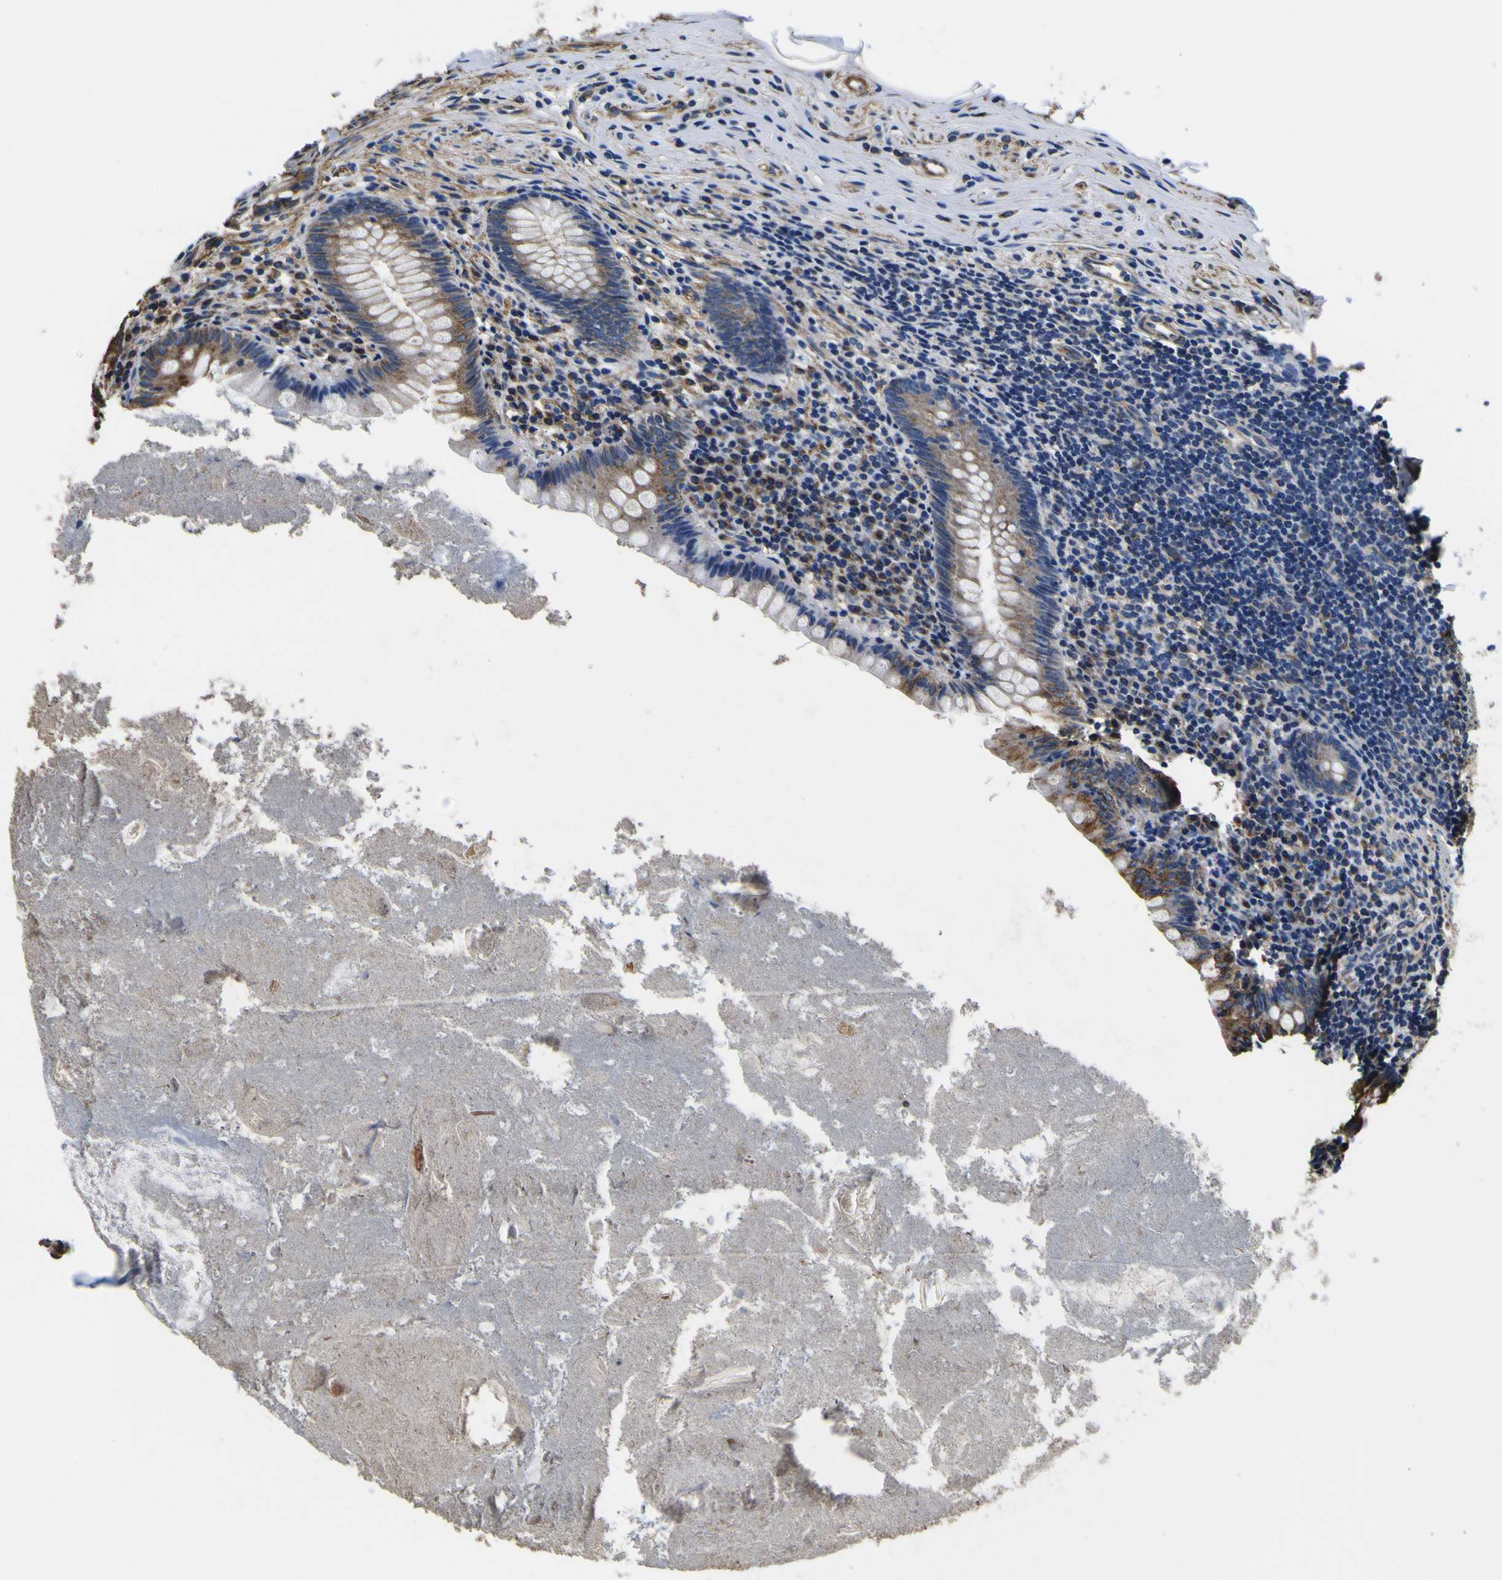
{"staining": {"intensity": "moderate", "quantity": ">75%", "location": "cytoplasmic/membranous"}, "tissue": "appendix", "cell_type": "Glandular cells", "image_type": "normal", "snomed": [{"axis": "morphology", "description": "Normal tissue, NOS"}, {"axis": "topography", "description": "Appendix"}], "caption": "The image exhibits staining of unremarkable appendix, revealing moderate cytoplasmic/membranous protein staining (brown color) within glandular cells. (DAB IHC, brown staining for protein, blue staining for nuclei).", "gene": "TUBA1B", "patient": {"sex": "male", "age": 52}}